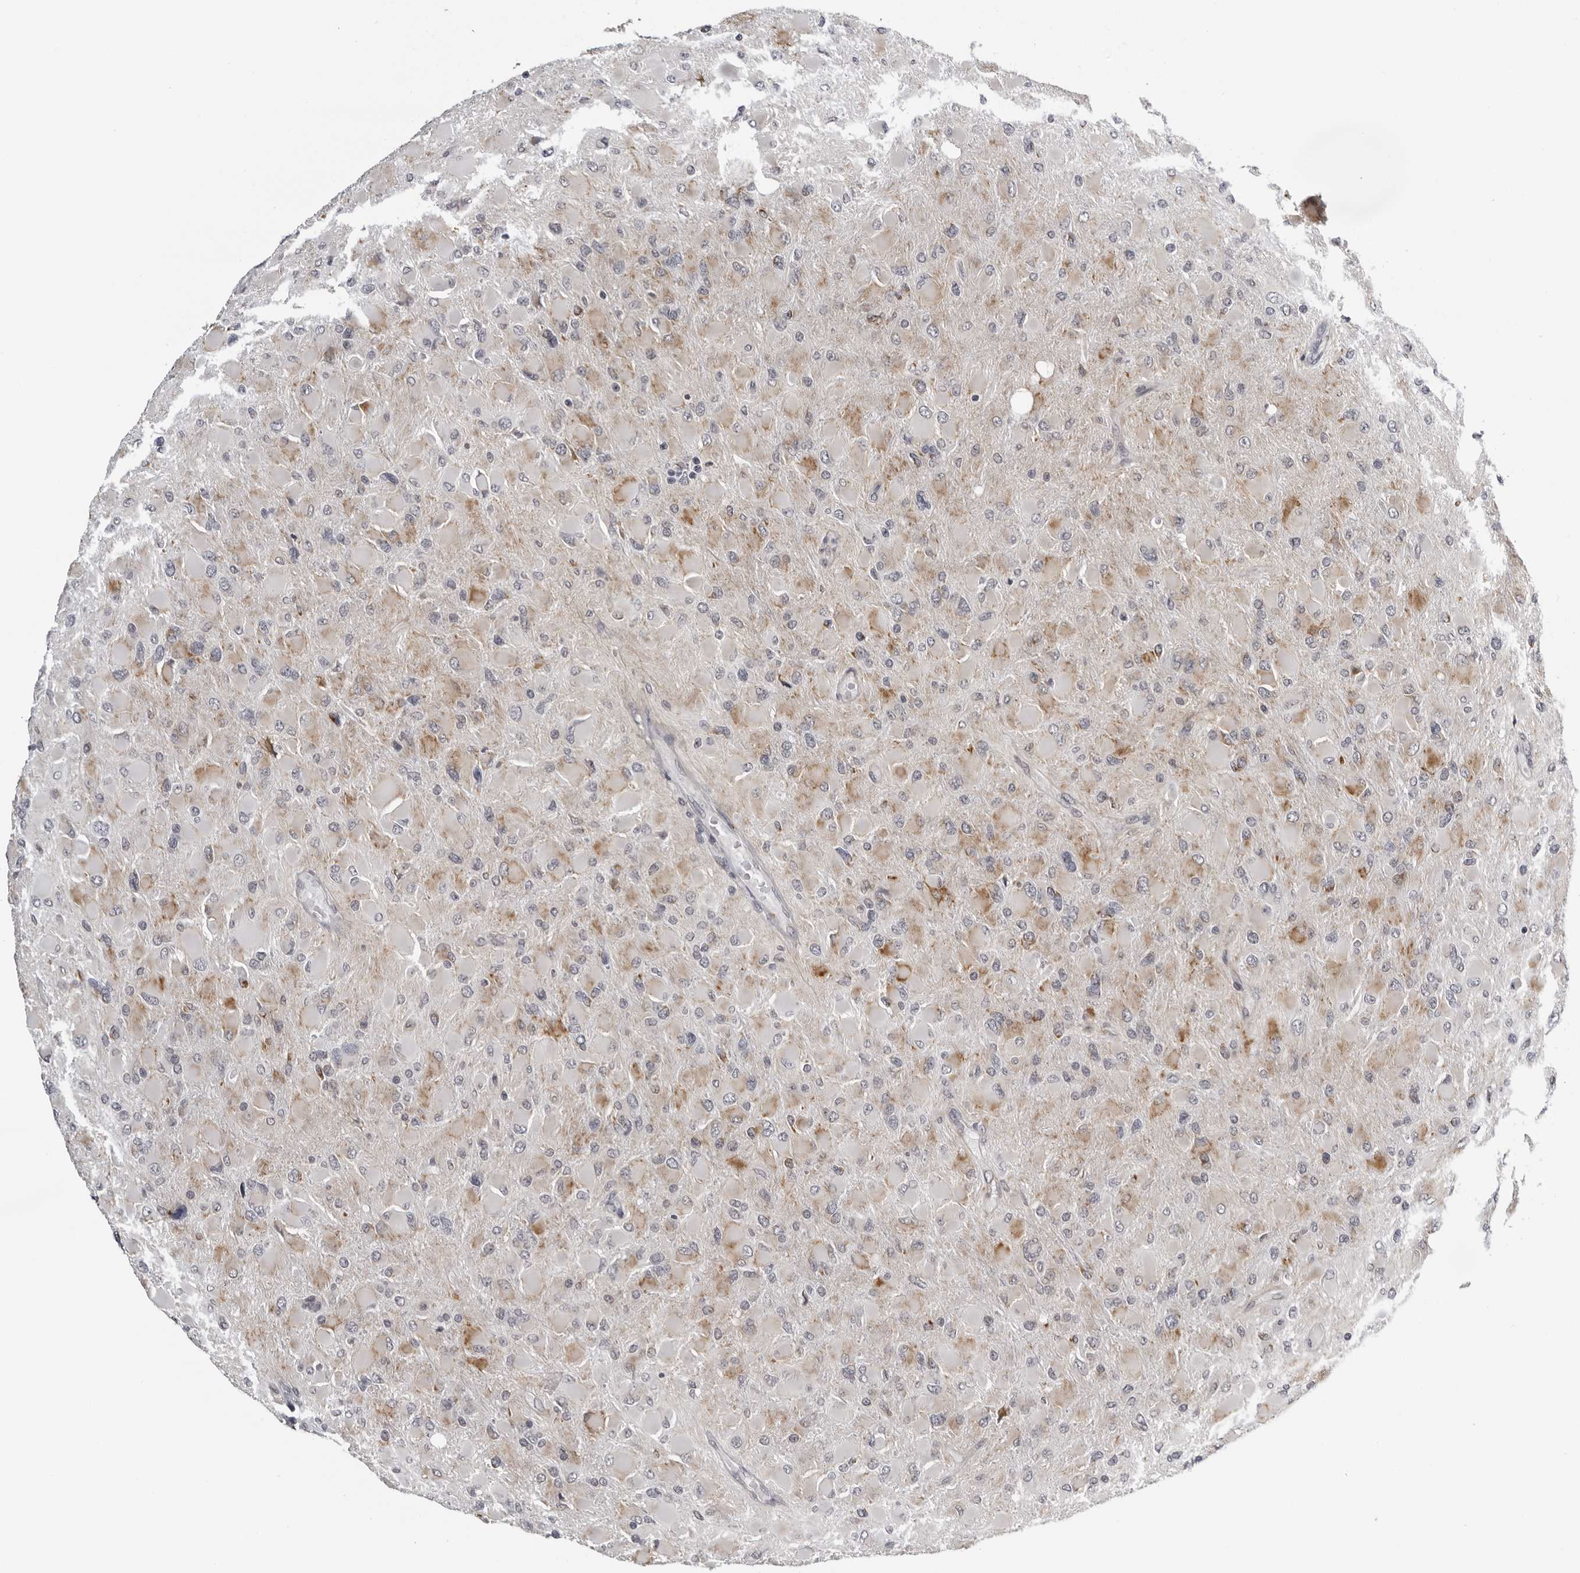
{"staining": {"intensity": "weak", "quantity": "<25%", "location": "cytoplasmic/membranous"}, "tissue": "glioma", "cell_type": "Tumor cells", "image_type": "cancer", "snomed": [{"axis": "morphology", "description": "Glioma, malignant, High grade"}, {"axis": "topography", "description": "Cerebral cortex"}], "caption": "A photomicrograph of human malignant glioma (high-grade) is negative for staining in tumor cells.", "gene": "CPT2", "patient": {"sex": "female", "age": 36}}